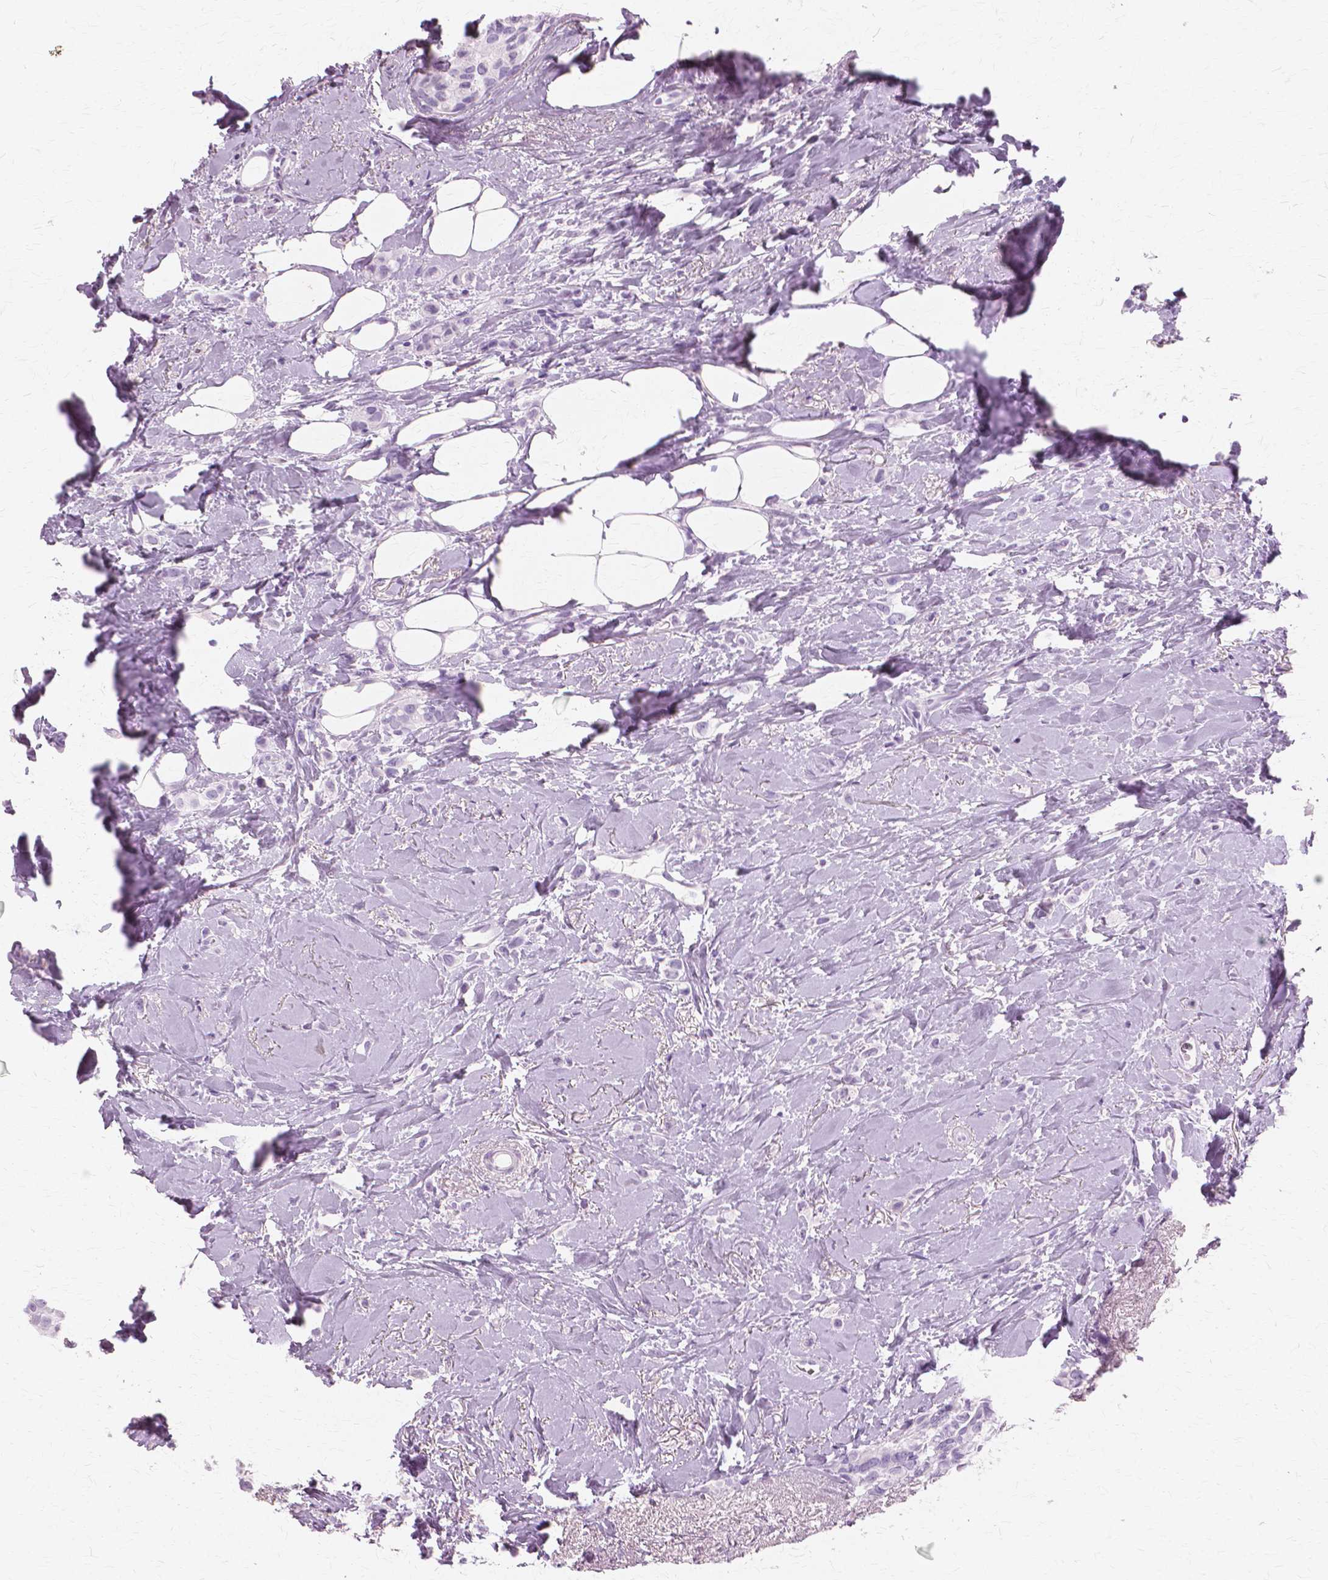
{"staining": {"intensity": "negative", "quantity": "none", "location": "none"}, "tissue": "breast cancer", "cell_type": "Tumor cells", "image_type": "cancer", "snomed": [{"axis": "morphology", "description": "Lobular carcinoma"}, {"axis": "topography", "description": "Breast"}], "caption": "Immunohistochemistry histopathology image of human breast cancer stained for a protein (brown), which shows no expression in tumor cells.", "gene": "SFTPD", "patient": {"sex": "female", "age": 66}}